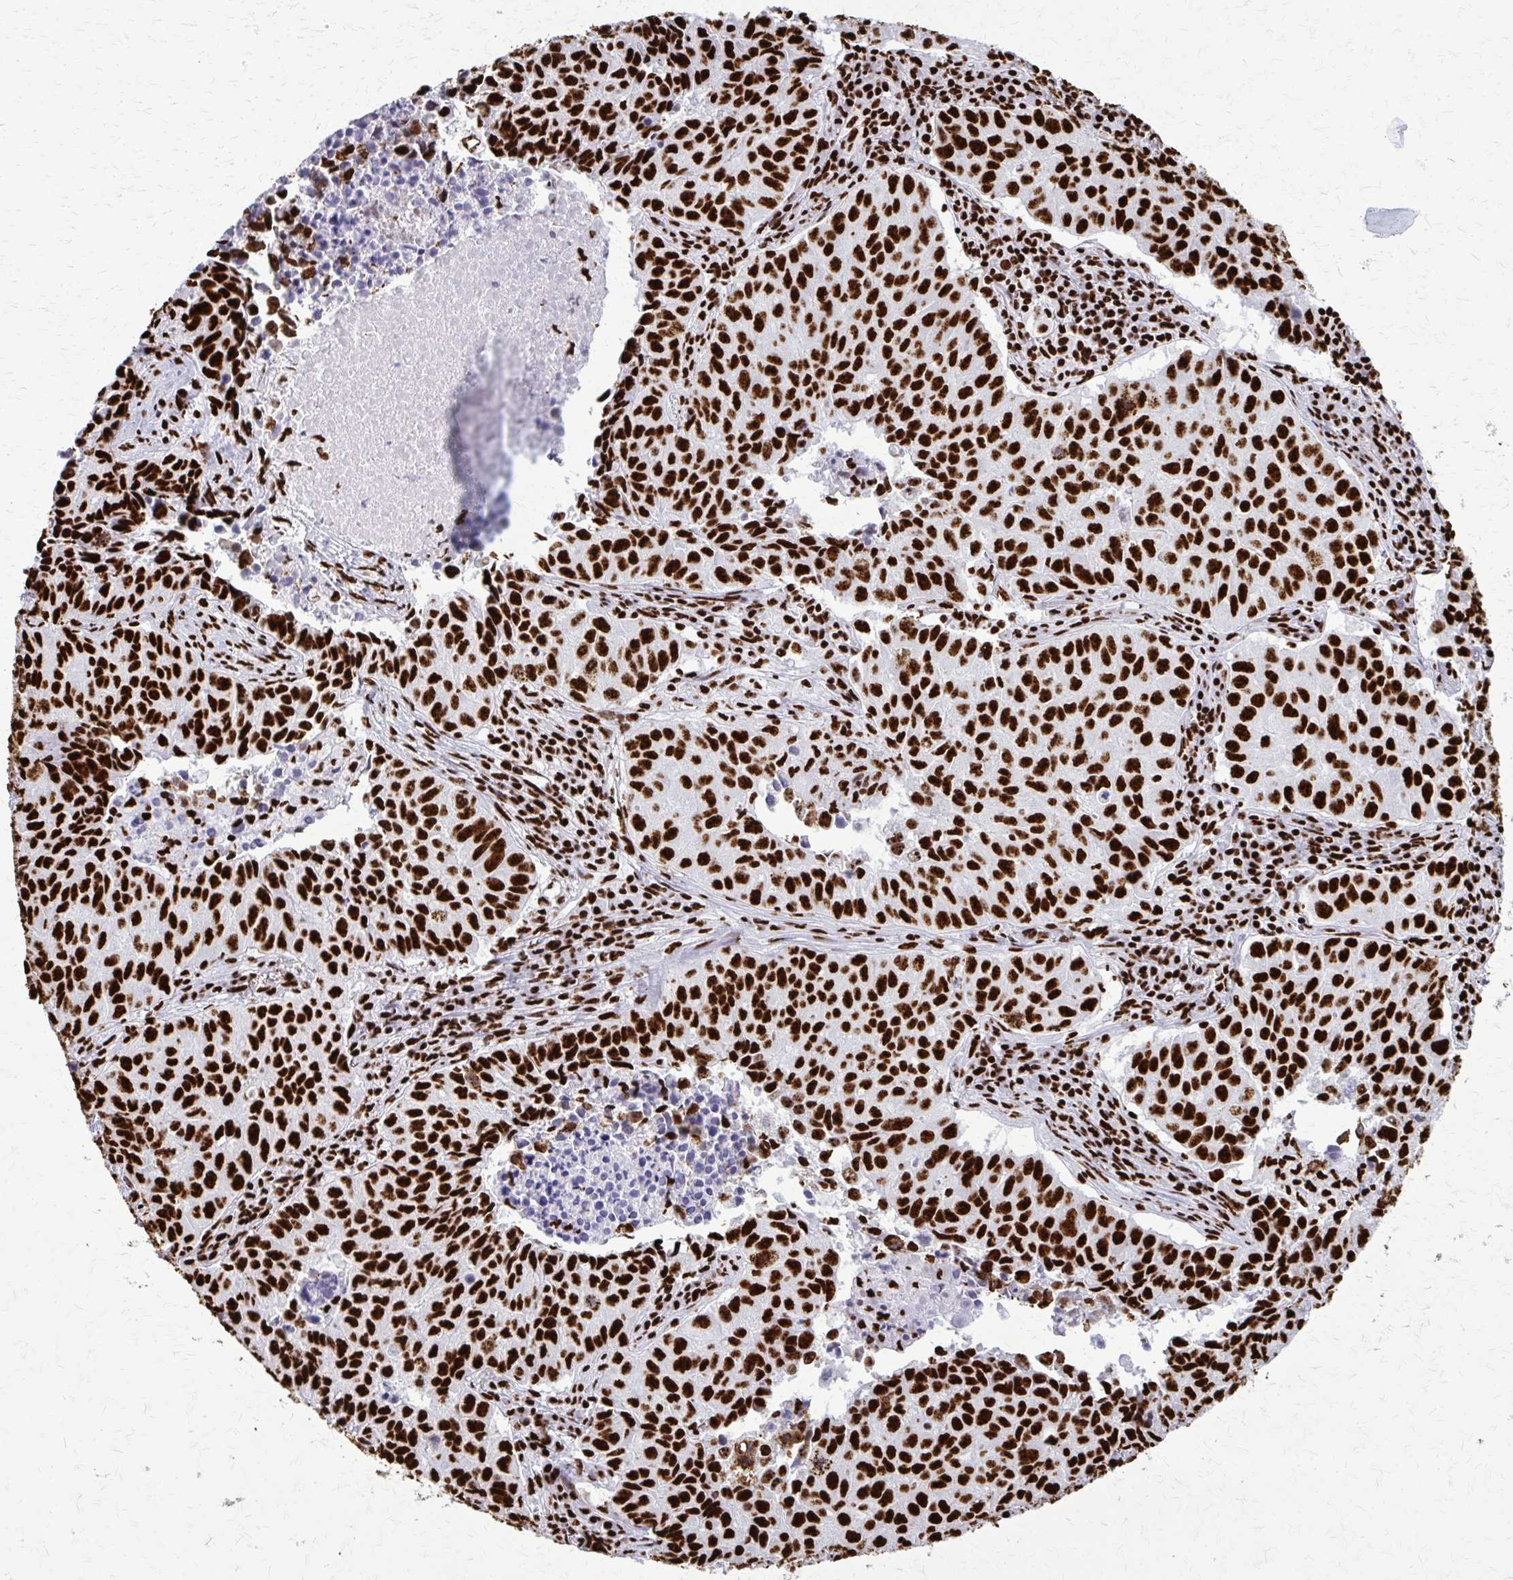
{"staining": {"intensity": "strong", "quantity": ">75%", "location": "nuclear"}, "tissue": "lung cancer", "cell_type": "Tumor cells", "image_type": "cancer", "snomed": [{"axis": "morphology", "description": "Adenocarcinoma, NOS"}, {"axis": "topography", "description": "Lung"}], "caption": "Immunohistochemical staining of lung cancer (adenocarcinoma) exhibits high levels of strong nuclear protein positivity in about >75% of tumor cells.", "gene": "SFPQ", "patient": {"sex": "female", "age": 50}}